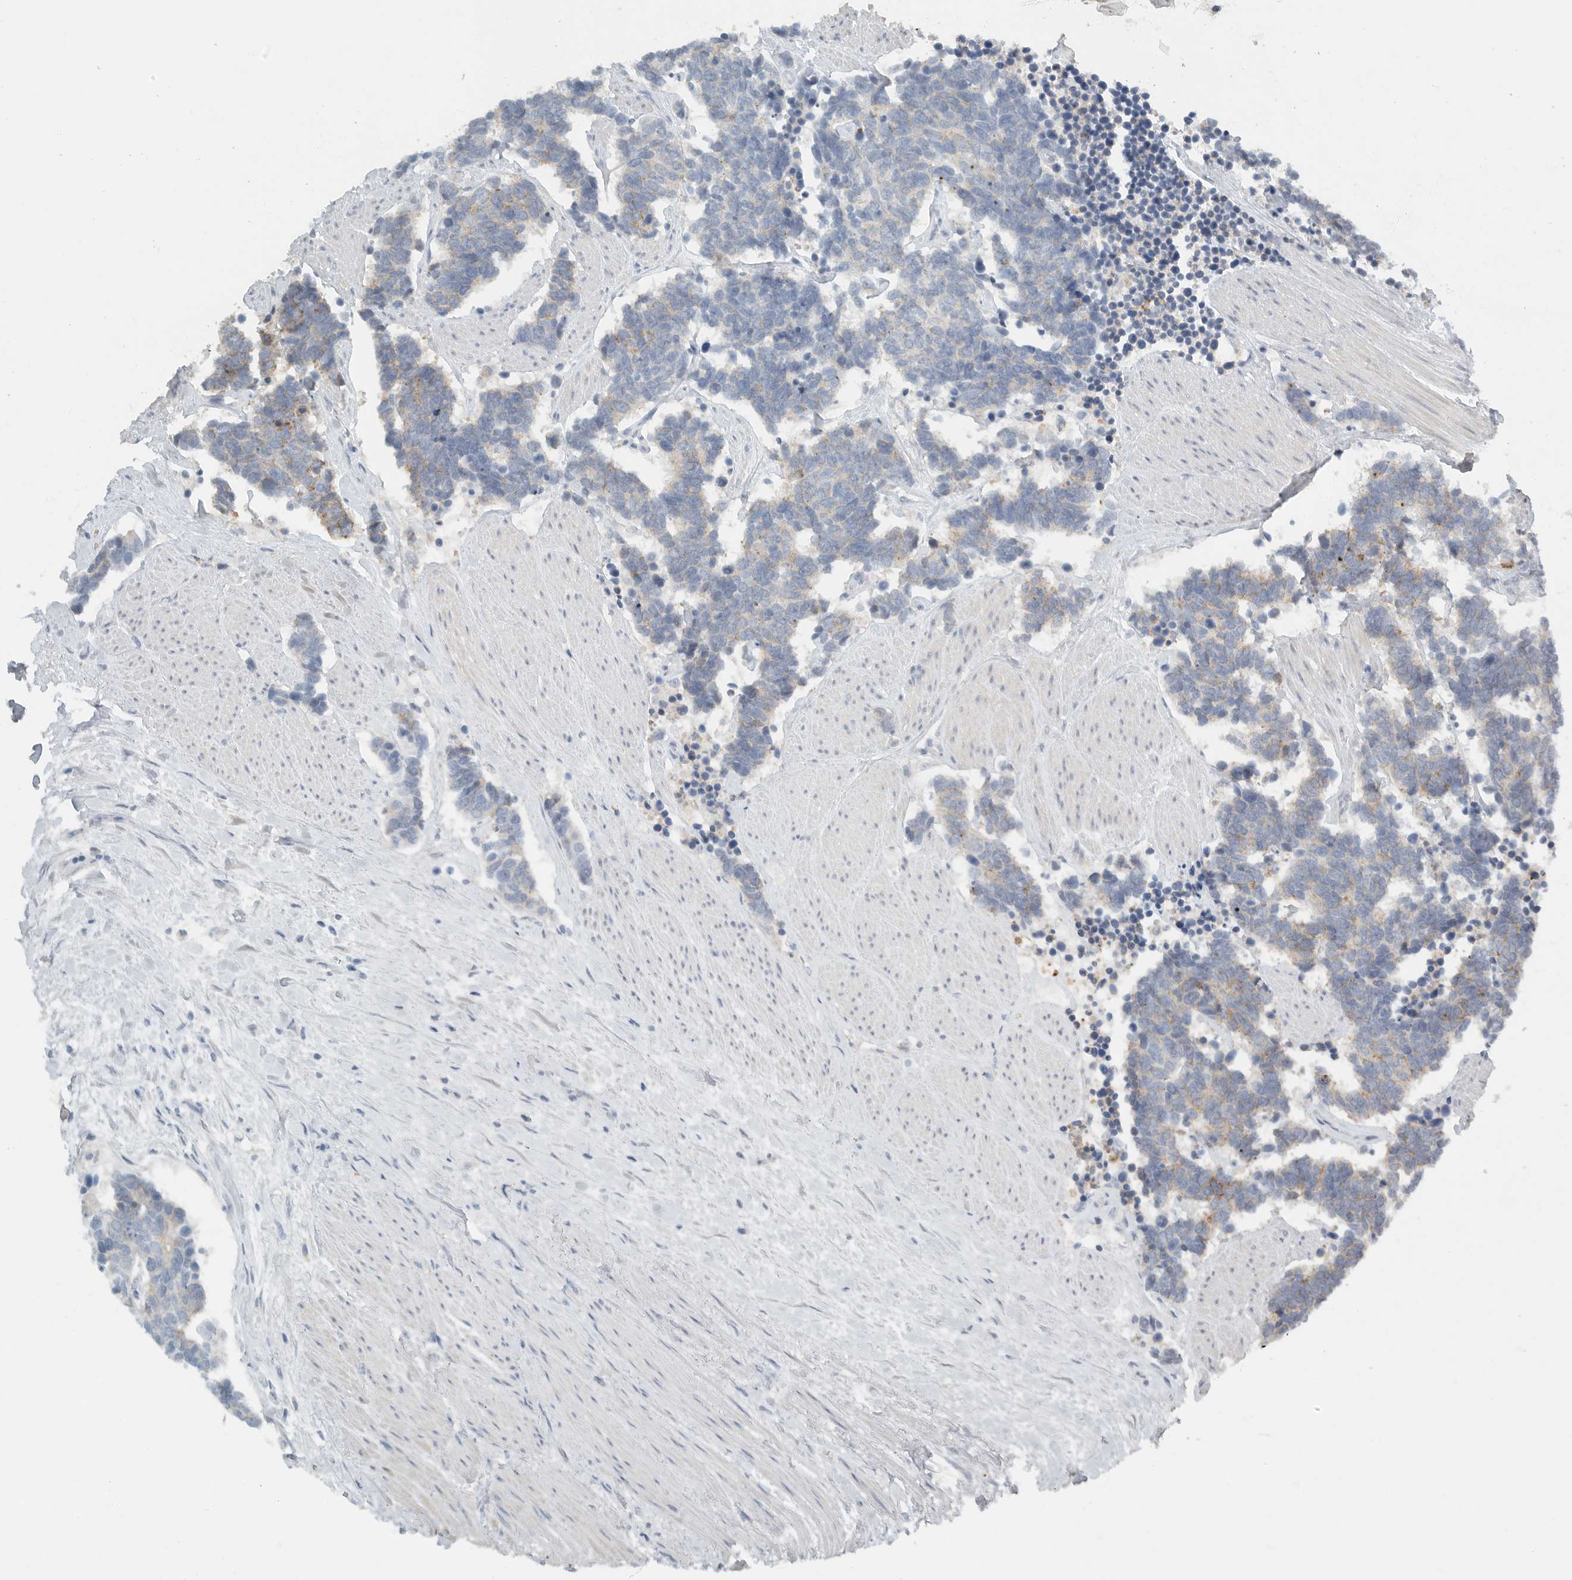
{"staining": {"intensity": "negative", "quantity": "none", "location": "none"}, "tissue": "carcinoid", "cell_type": "Tumor cells", "image_type": "cancer", "snomed": [{"axis": "morphology", "description": "Carcinoma, NOS"}, {"axis": "morphology", "description": "Carcinoid, malignant, NOS"}, {"axis": "topography", "description": "Urinary bladder"}], "caption": "Immunohistochemical staining of human carcinoid displays no significant expression in tumor cells. Brightfield microscopy of IHC stained with DAB (brown) and hematoxylin (blue), captured at high magnification.", "gene": "PAM", "patient": {"sex": "male", "age": 57}}